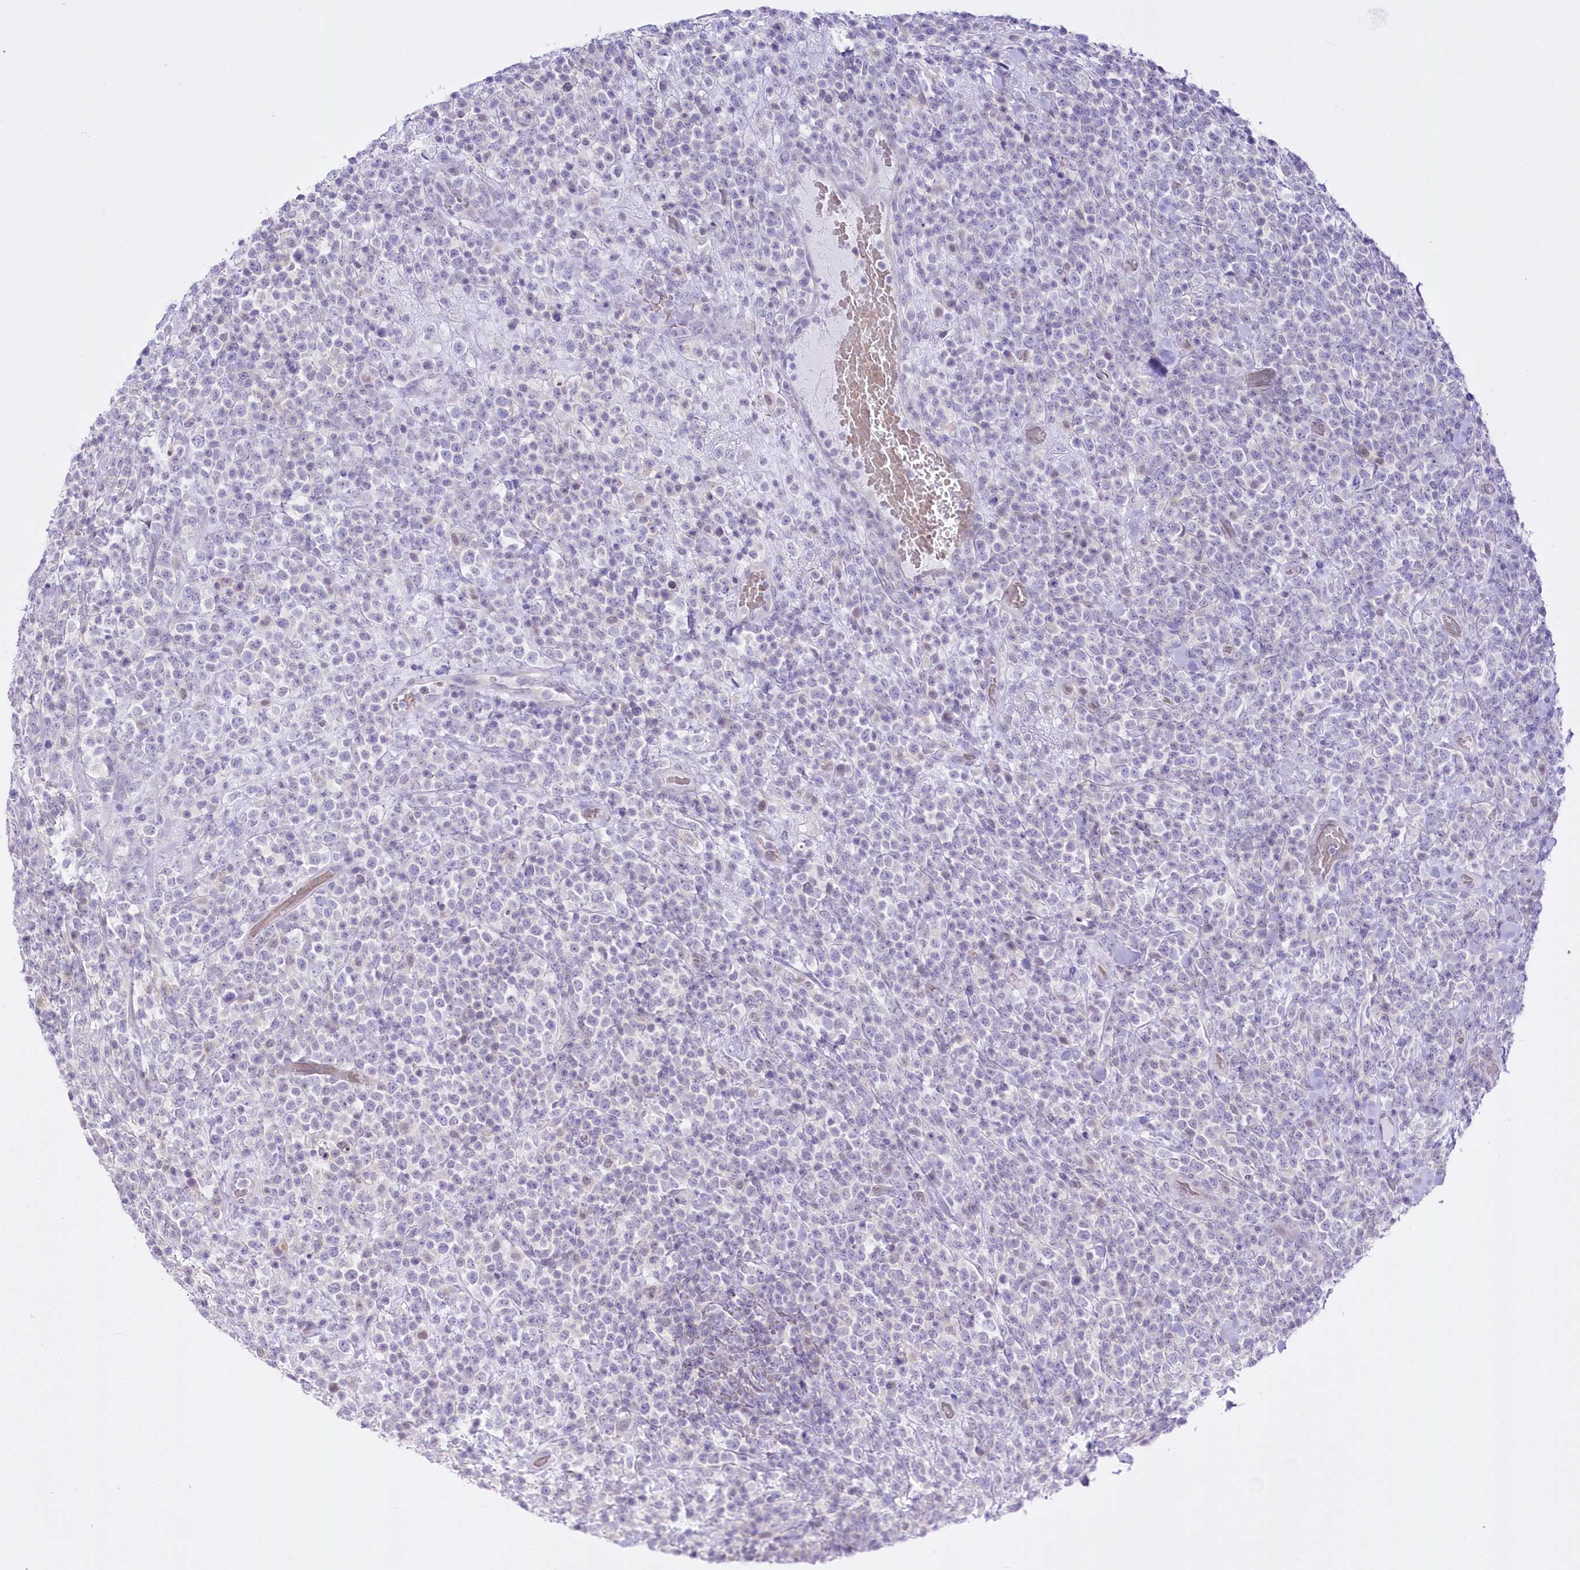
{"staining": {"intensity": "negative", "quantity": "none", "location": "none"}, "tissue": "lymphoma", "cell_type": "Tumor cells", "image_type": "cancer", "snomed": [{"axis": "morphology", "description": "Malignant lymphoma, non-Hodgkin's type, High grade"}, {"axis": "topography", "description": "Colon"}], "caption": "DAB immunohistochemical staining of human lymphoma shows no significant positivity in tumor cells.", "gene": "UBA6", "patient": {"sex": "female", "age": 53}}